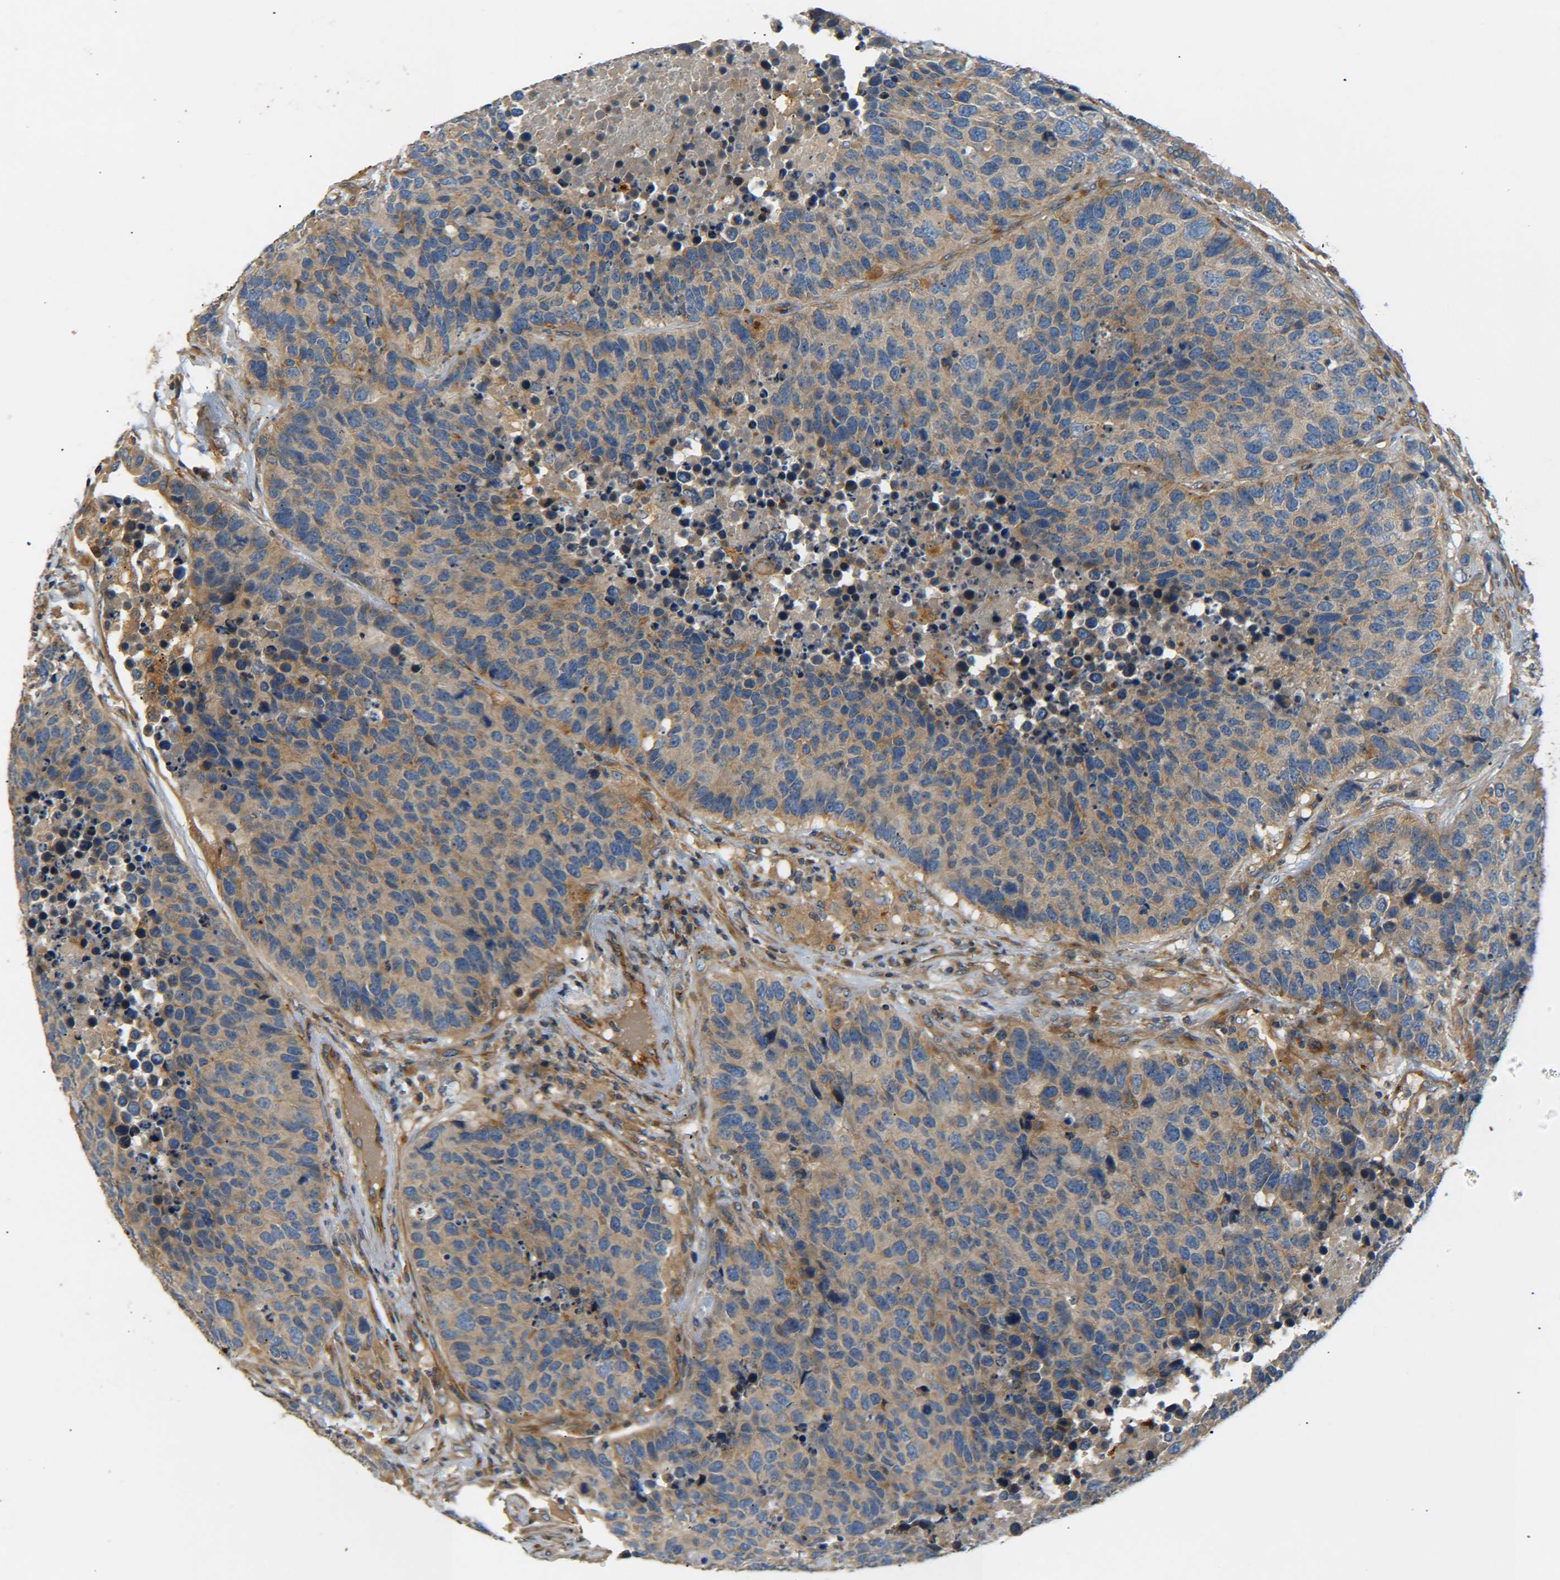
{"staining": {"intensity": "weak", "quantity": ">75%", "location": "cytoplasmic/membranous"}, "tissue": "carcinoid", "cell_type": "Tumor cells", "image_type": "cancer", "snomed": [{"axis": "morphology", "description": "Carcinoid, malignant, NOS"}, {"axis": "topography", "description": "Lung"}], "caption": "An immunohistochemistry photomicrograph of tumor tissue is shown. Protein staining in brown labels weak cytoplasmic/membranous positivity in malignant carcinoid within tumor cells.", "gene": "LRCH3", "patient": {"sex": "male", "age": 60}}